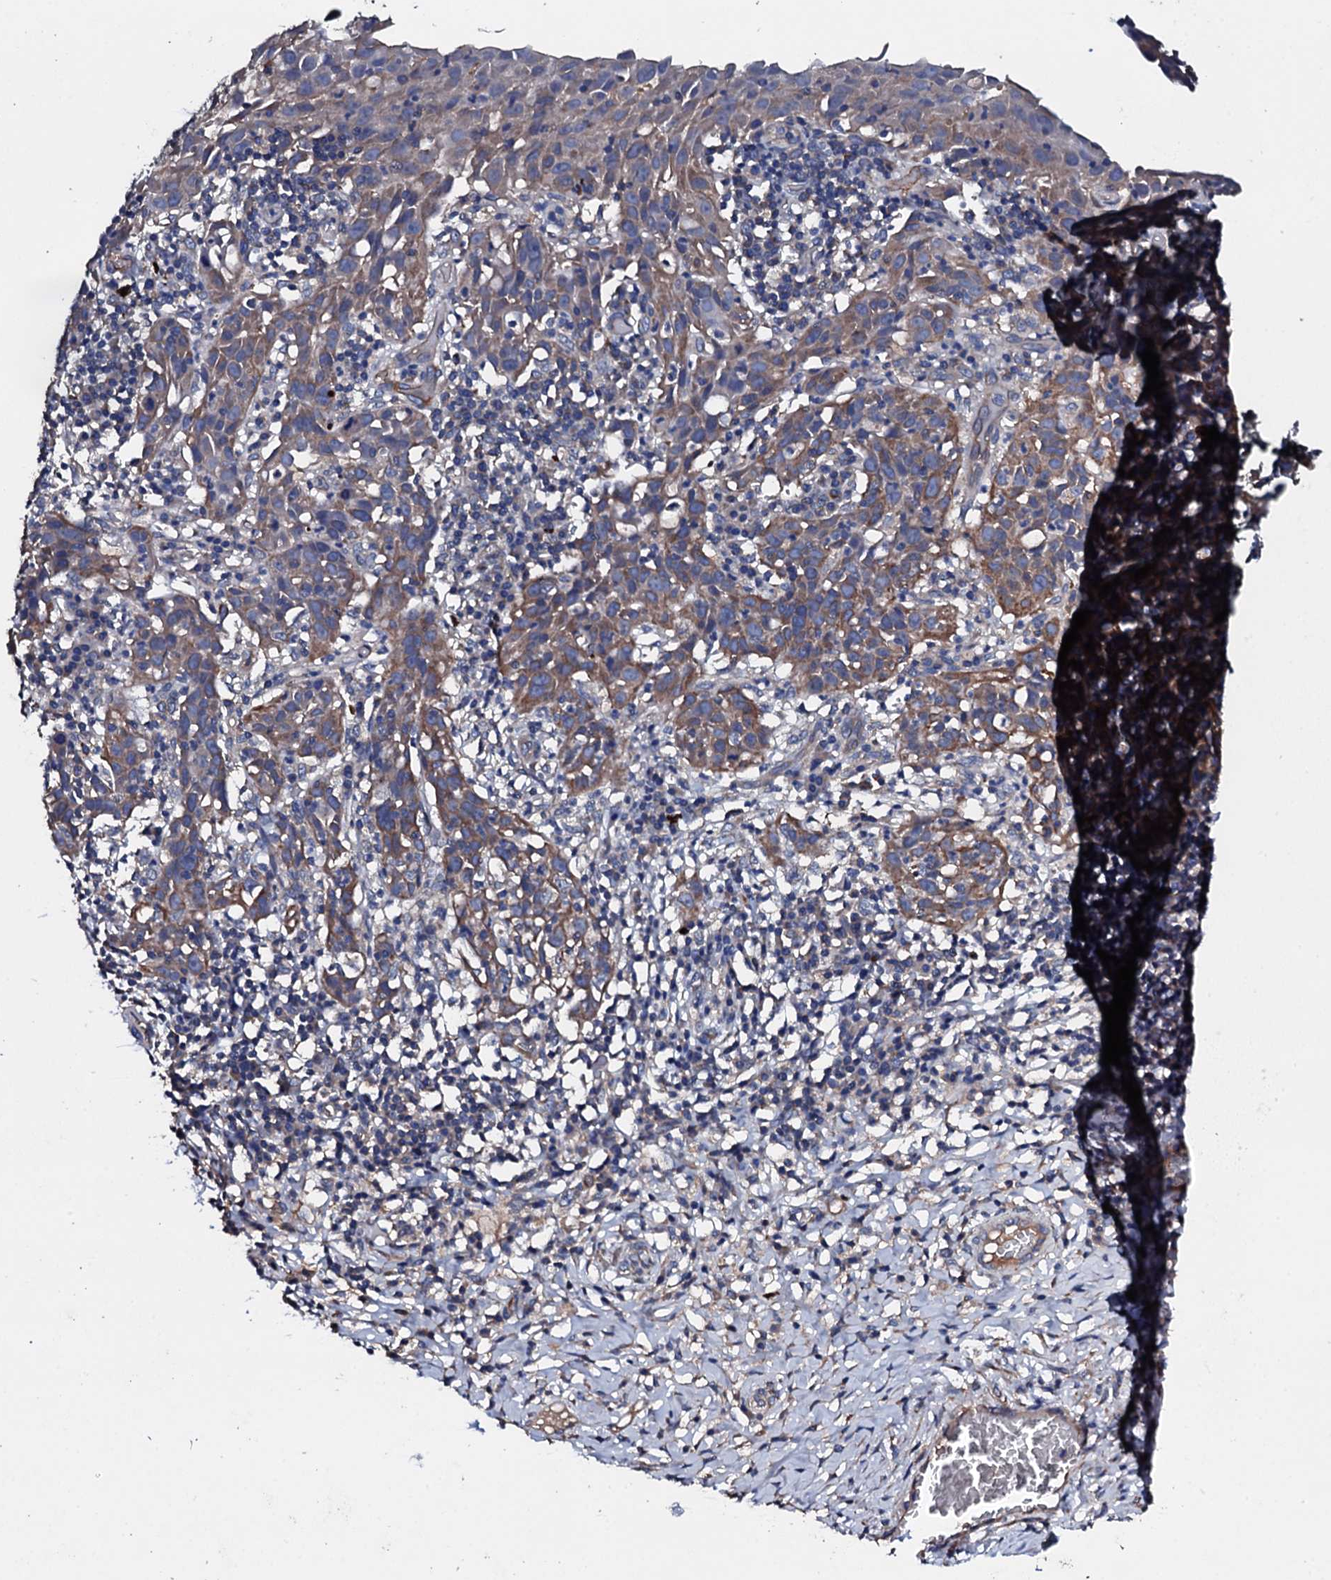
{"staining": {"intensity": "moderate", "quantity": "25%-75%", "location": "cytoplasmic/membranous"}, "tissue": "cervical cancer", "cell_type": "Tumor cells", "image_type": "cancer", "snomed": [{"axis": "morphology", "description": "Squamous cell carcinoma, NOS"}, {"axis": "topography", "description": "Cervix"}], "caption": "Cervical squamous cell carcinoma stained for a protein (brown) demonstrates moderate cytoplasmic/membranous positive positivity in about 25%-75% of tumor cells.", "gene": "NEK1", "patient": {"sex": "female", "age": 50}}